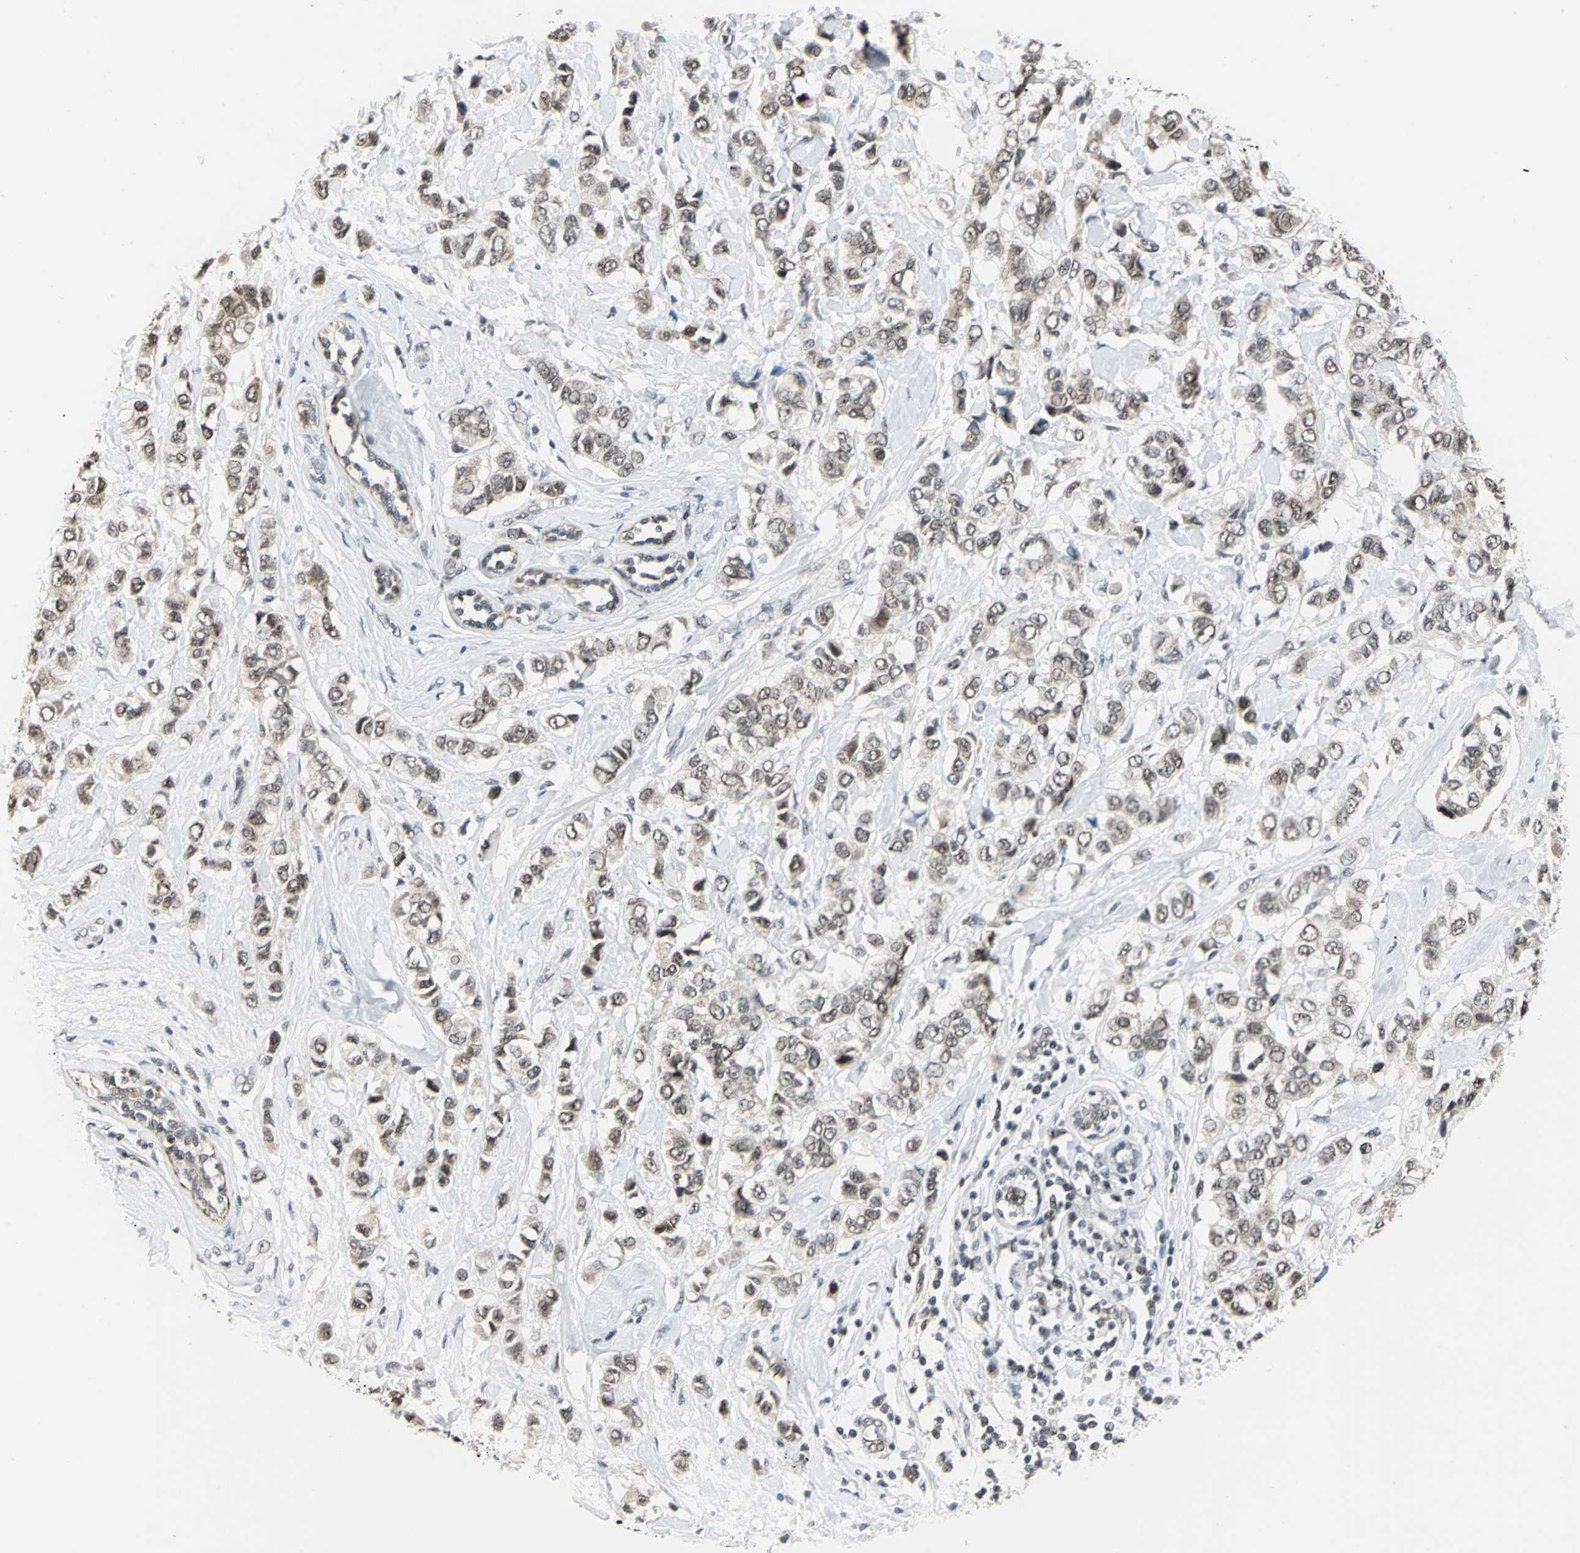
{"staining": {"intensity": "weak", "quantity": ">75%", "location": "cytoplasmic/membranous,nuclear"}, "tissue": "breast cancer", "cell_type": "Tumor cells", "image_type": "cancer", "snomed": [{"axis": "morphology", "description": "Duct carcinoma"}, {"axis": "topography", "description": "Breast"}], "caption": "This image displays immunohistochemistry (IHC) staining of invasive ductal carcinoma (breast), with low weak cytoplasmic/membranous and nuclear expression in approximately >75% of tumor cells.", "gene": "MTA1", "patient": {"sex": "female", "age": 50}}